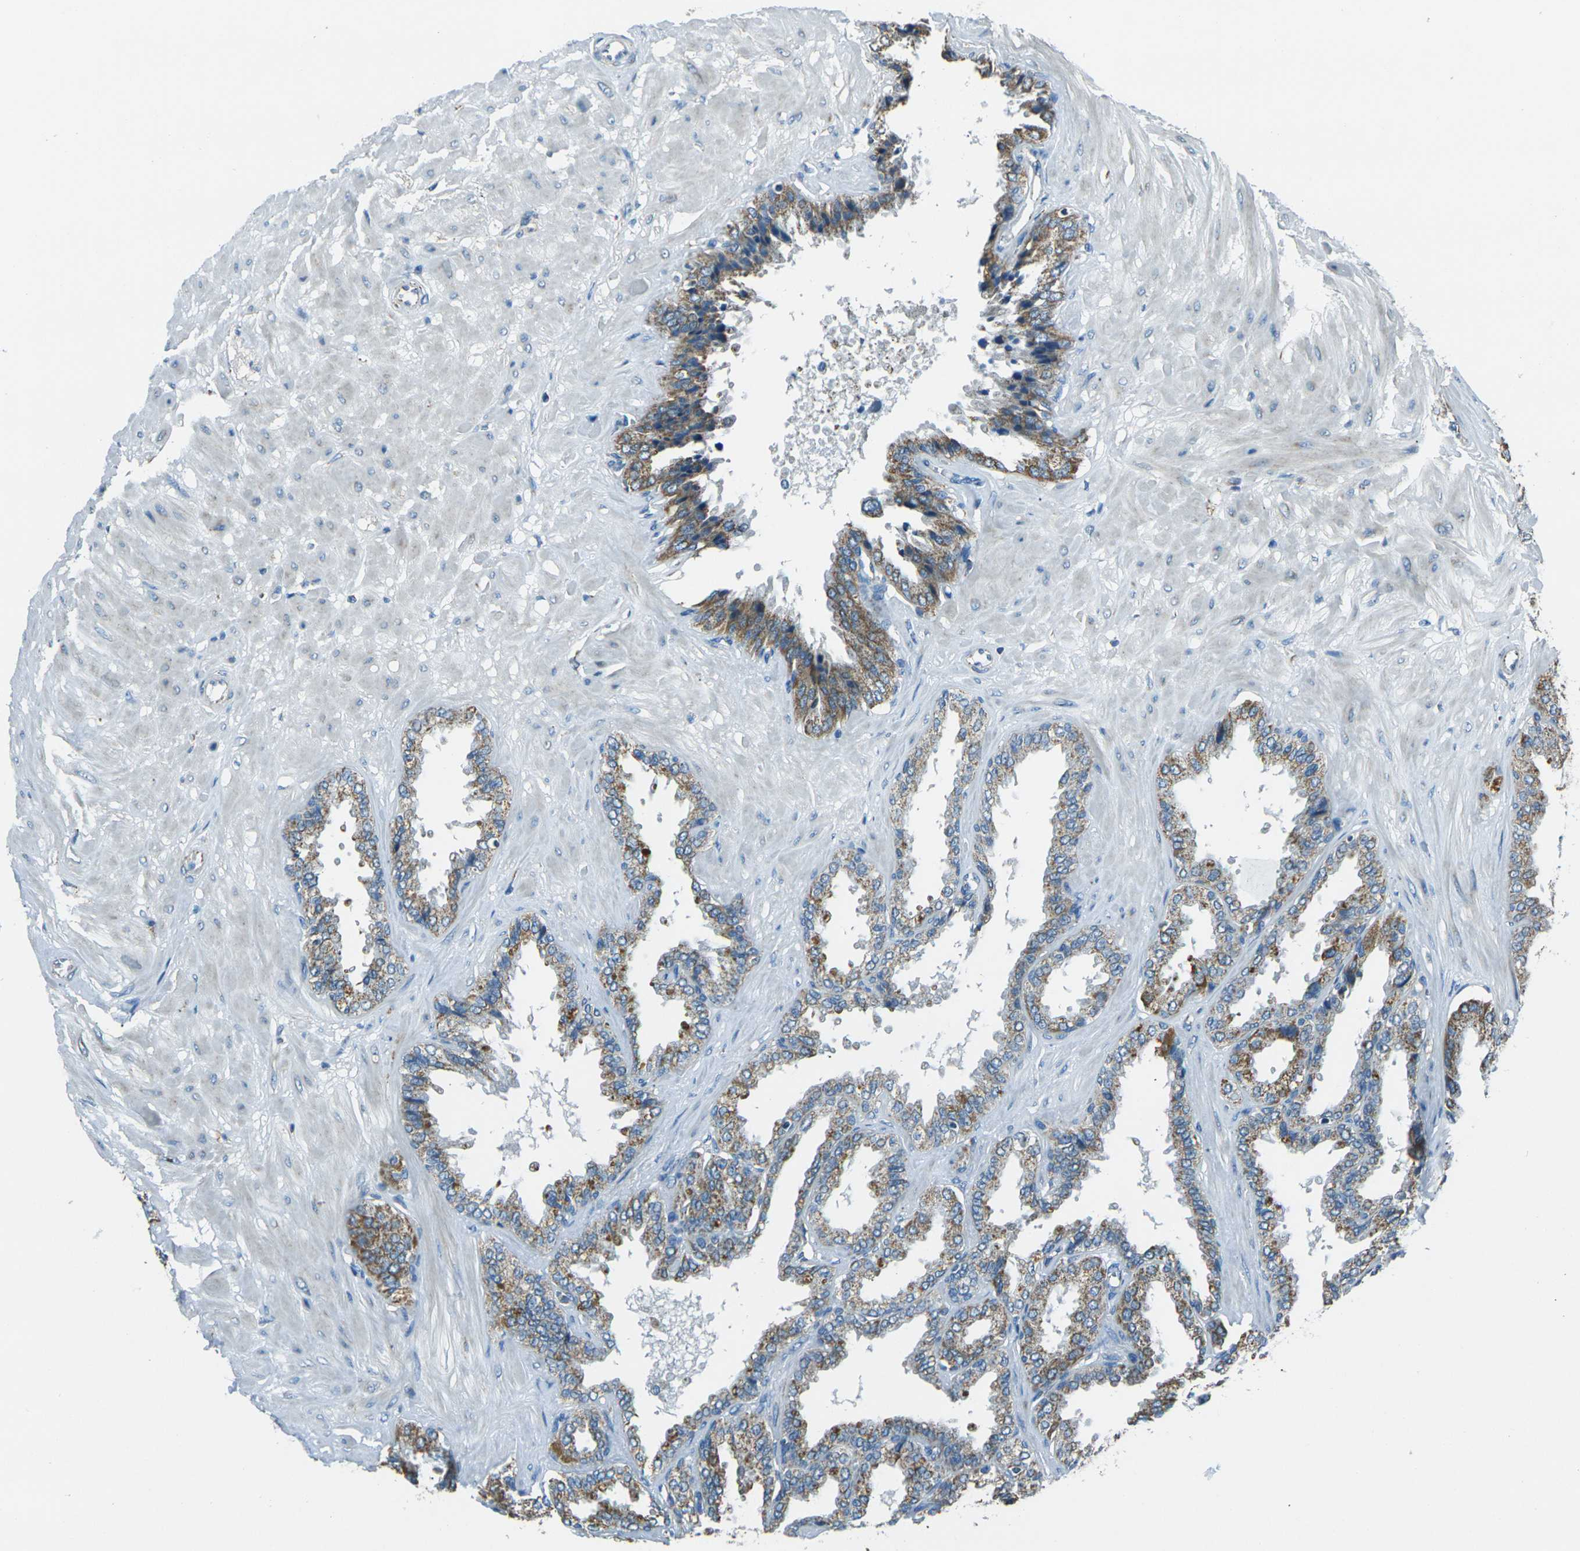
{"staining": {"intensity": "moderate", "quantity": ">75%", "location": "cytoplasmic/membranous"}, "tissue": "seminal vesicle", "cell_type": "Glandular cells", "image_type": "normal", "snomed": [{"axis": "morphology", "description": "Normal tissue, NOS"}, {"axis": "topography", "description": "Seminal veicle"}], "caption": "A histopathology image showing moderate cytoplasmic/membranous staining in approximately >75% of glandular cells in benign seminal vesicle, as visualized by brown immunohistochemical staining.", "gene": "IRF3", "patient": {"sex": "male", "age": 46}}